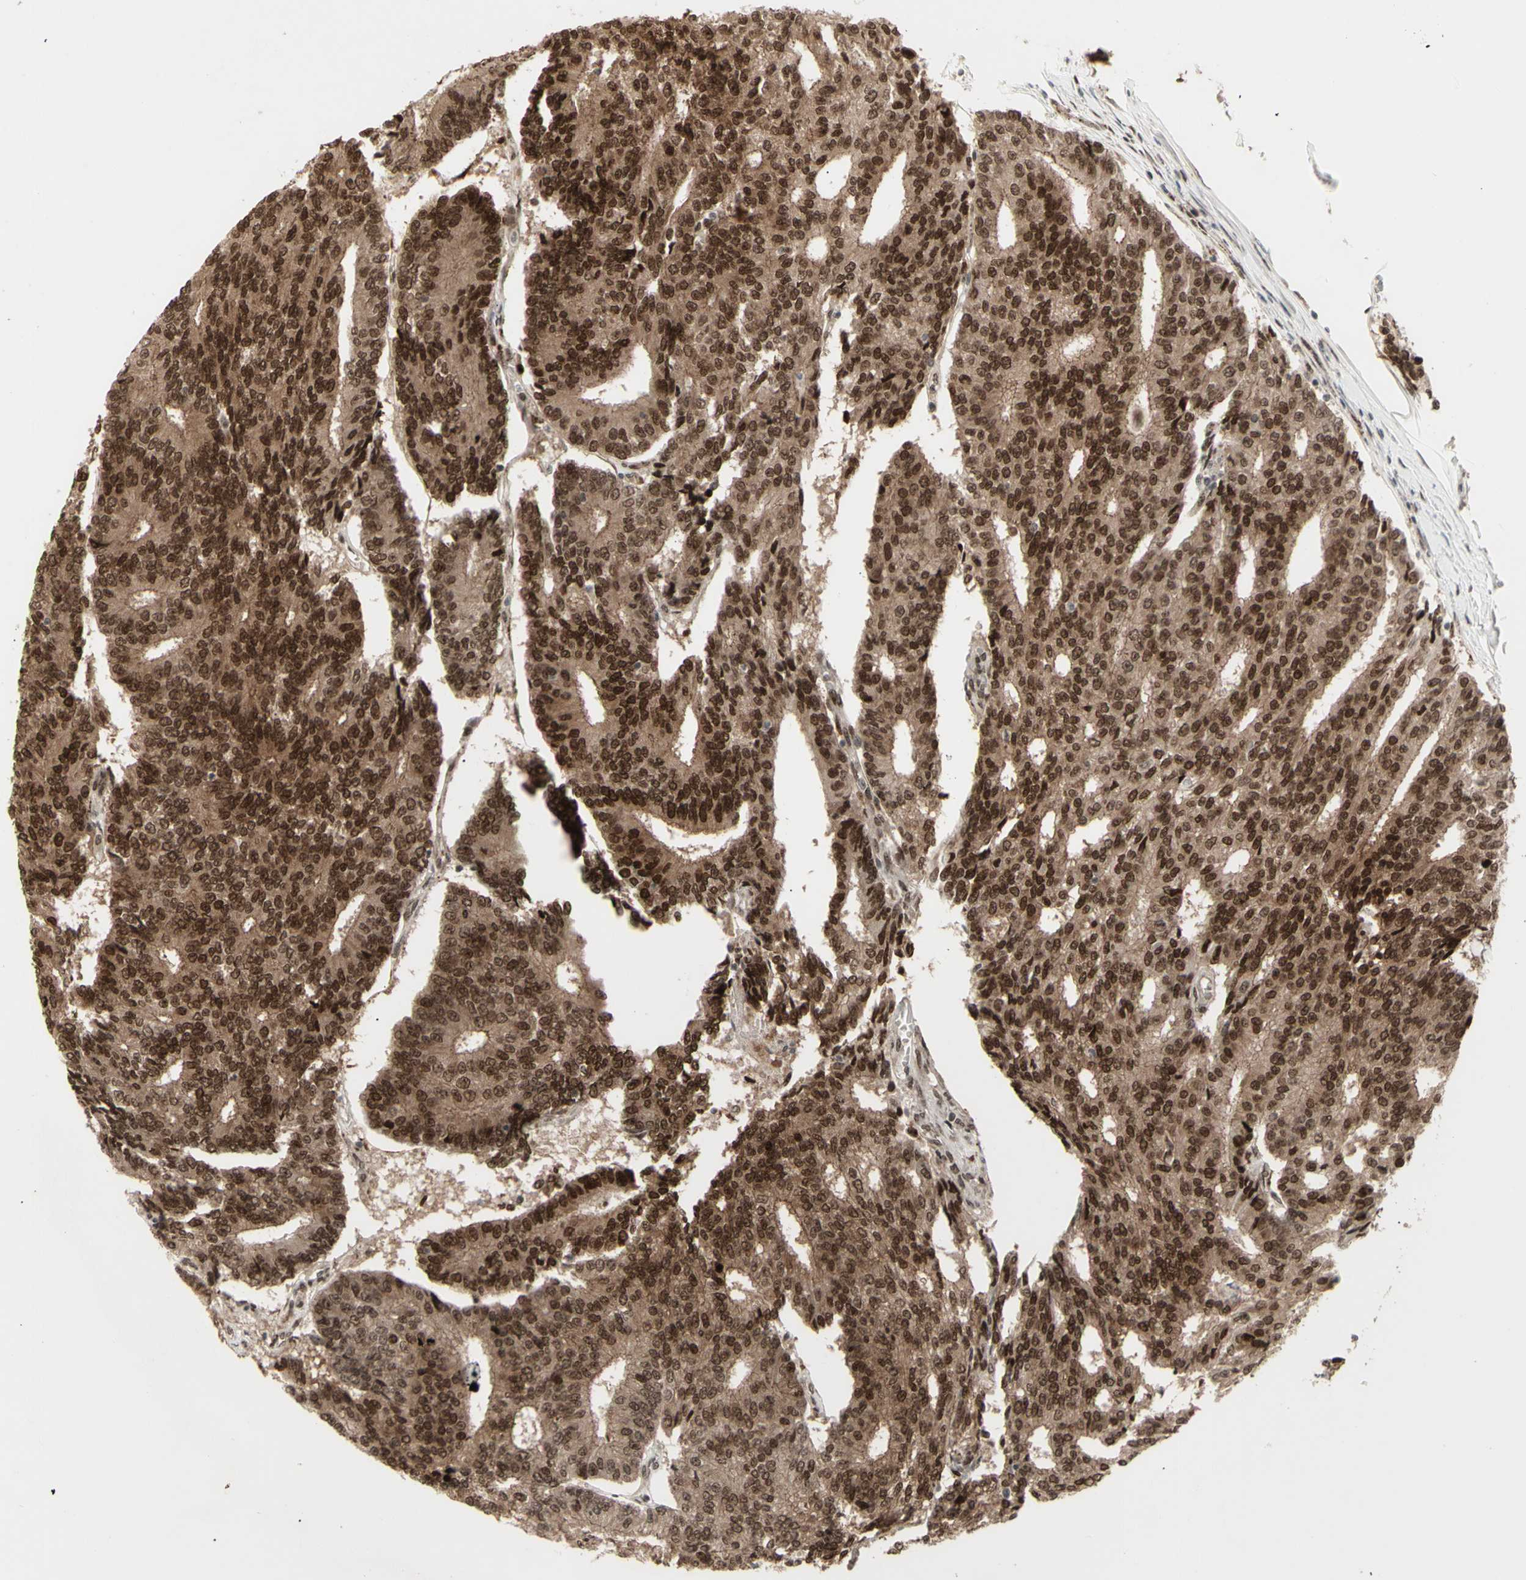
{"staining": {"intensity": "moderate", "quantity": ">75%", "location": "cytoplasmic/membranous,nuclear"}, "tissue": "prostate cancer", "cell_type": "Tumor cells", "image_type": "cancer", "snomed": [{"axis": "morphology", "description": "Normal tissue, NOS"}, {"axis": "morphology", "description": "Adenocarcinoma, High grade"}, {"axis": "topography", "description": "Prostate"}, {"axis": "topography", "description": "Seminal veicle"}], "caption": "Prostate cancer (adenocarcinoma (high-grade)) tissue shows moderate cytoplasmic/membranous and nuclear staining in approximately >75% of tumor cells", "gene": "CBX1", "patient": {"sex": "male", "age": 55}}